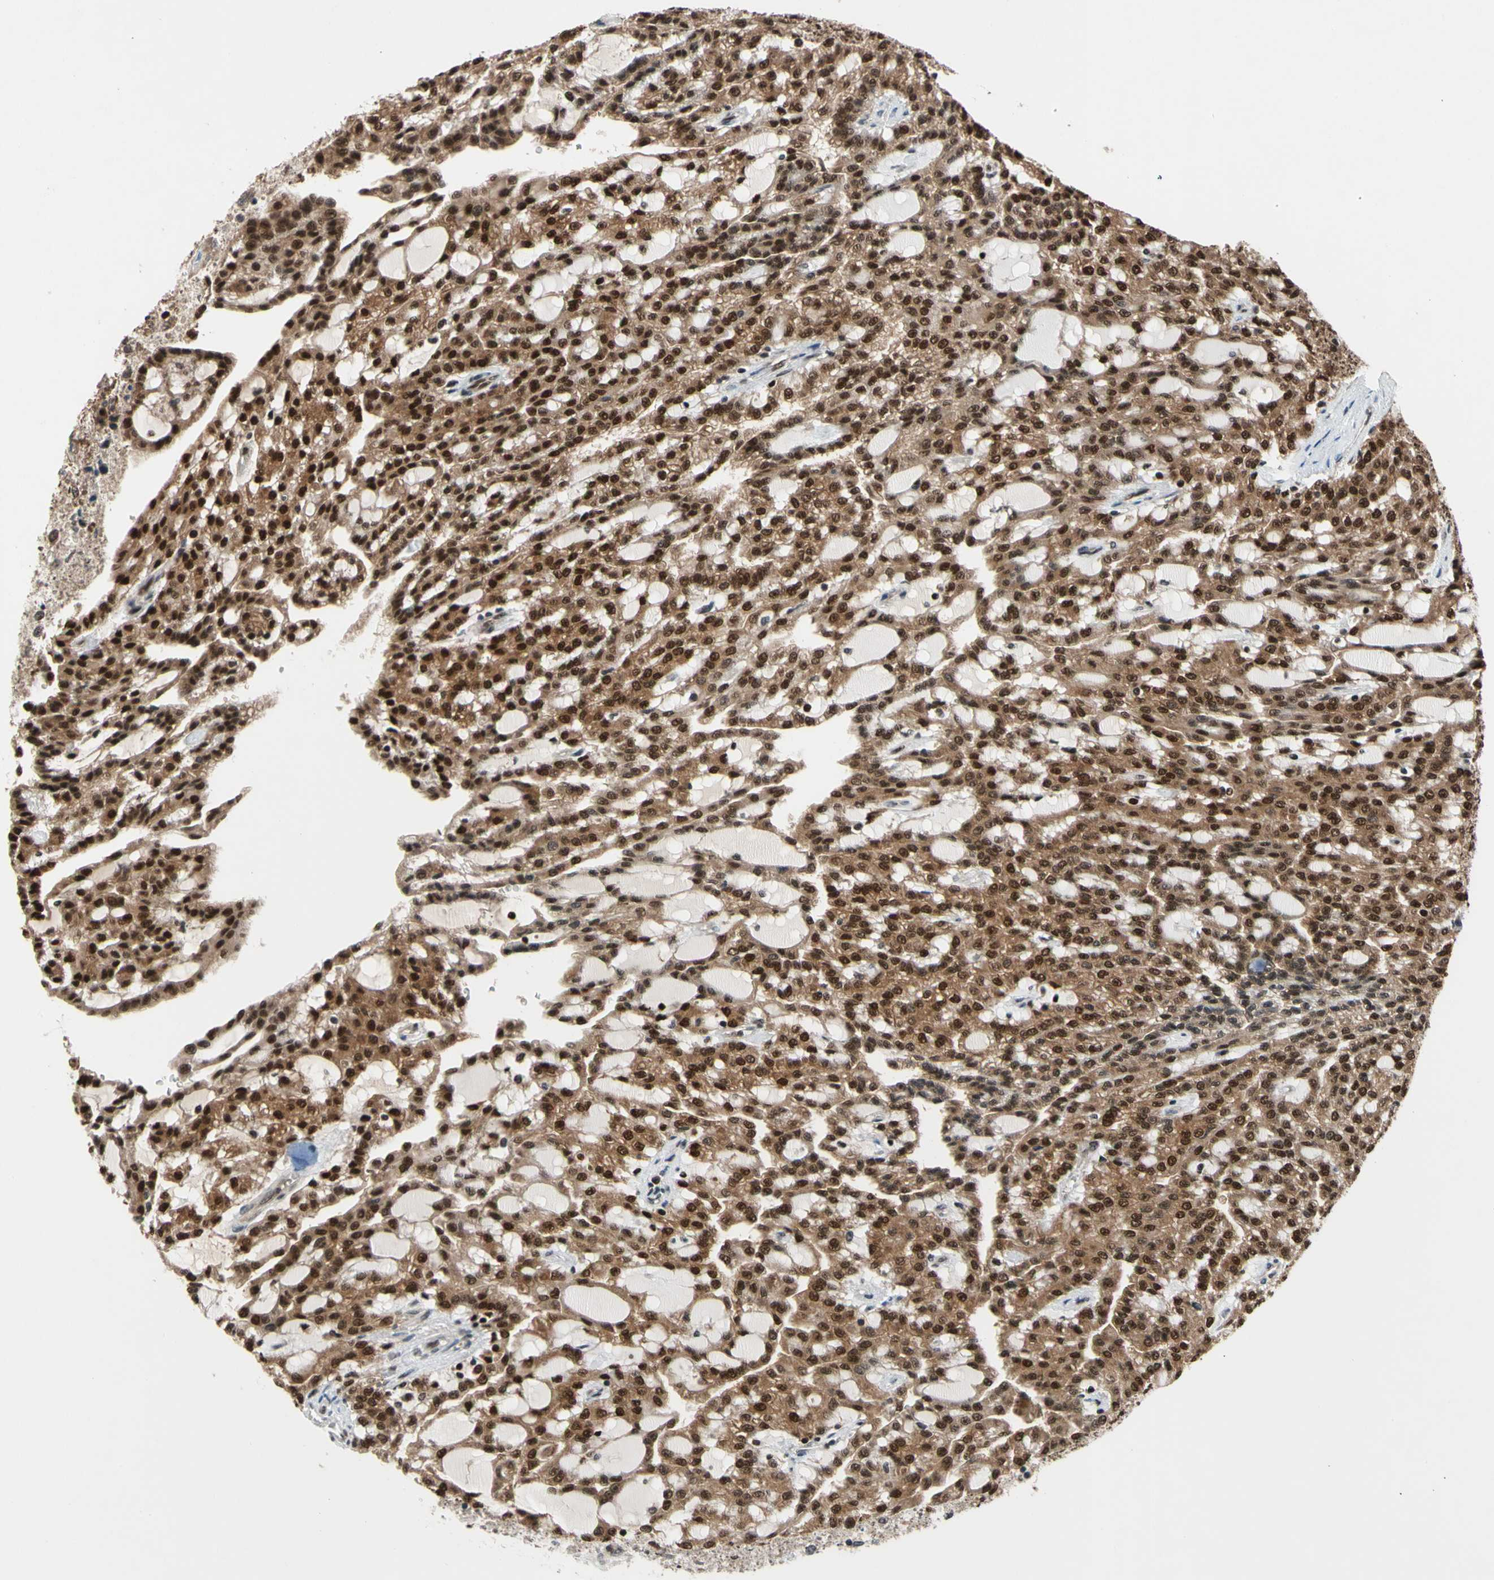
{"staining": {"intensity": "strong", "quantity": ">75%", "location": "cytoplasmic/membranous,nuclear"}, "tissue": "renal cancer", "cell_type": "Tumor cells", "image_type": "cancer", "snomed": [{"axis": "morphology", "description": "Adenocarcinoma, NOS"}, {"axis": "topography", "description": "Kidney"}], "caption": "Adenocarcinoma (renal) was stained to show a protein in brown. There is high levels of strong cytoplasmic/membranous and nuclear positivity in approximately >75% of tumor cells. (DAB (3,3'-diaminobenzidine) = brown stain, brightfield microscopy at high magnification).", "gene": "GSR", "patient": {"sex": "male", "age": 63}}